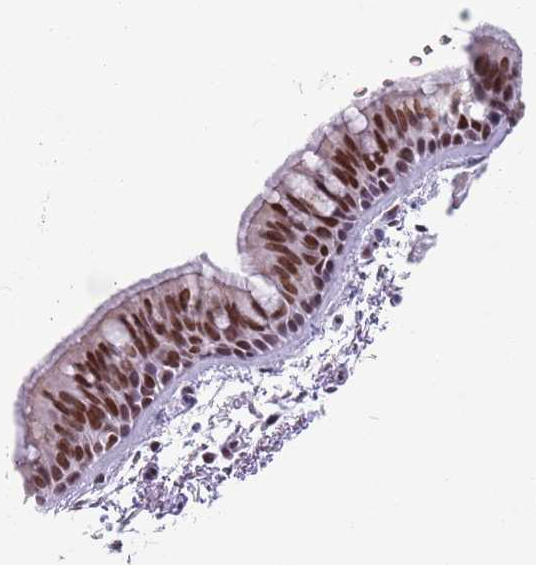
{"staining": {"intensity": "strong", "quantity": ">75%", "location": "nuclear"}, "tissue": "bronchus", "cell_type": "Respiratory epithelial cells", "image_type": "normal", "snomed": [{"axis": "morphology", "description": "Normal tissue, NOS"}, {"axis": "topography", "description": "Lymph node"}, {"axis": "topography", "description": "Bronchus"}], "caption": "Brown immunohistochemical staining in normal human bronchus displays strong nuclear staining in approximately >75% of respiratory epithelial cells.", "gene": "FAM104B", "patient": {"sex": "female", "age": 70}}